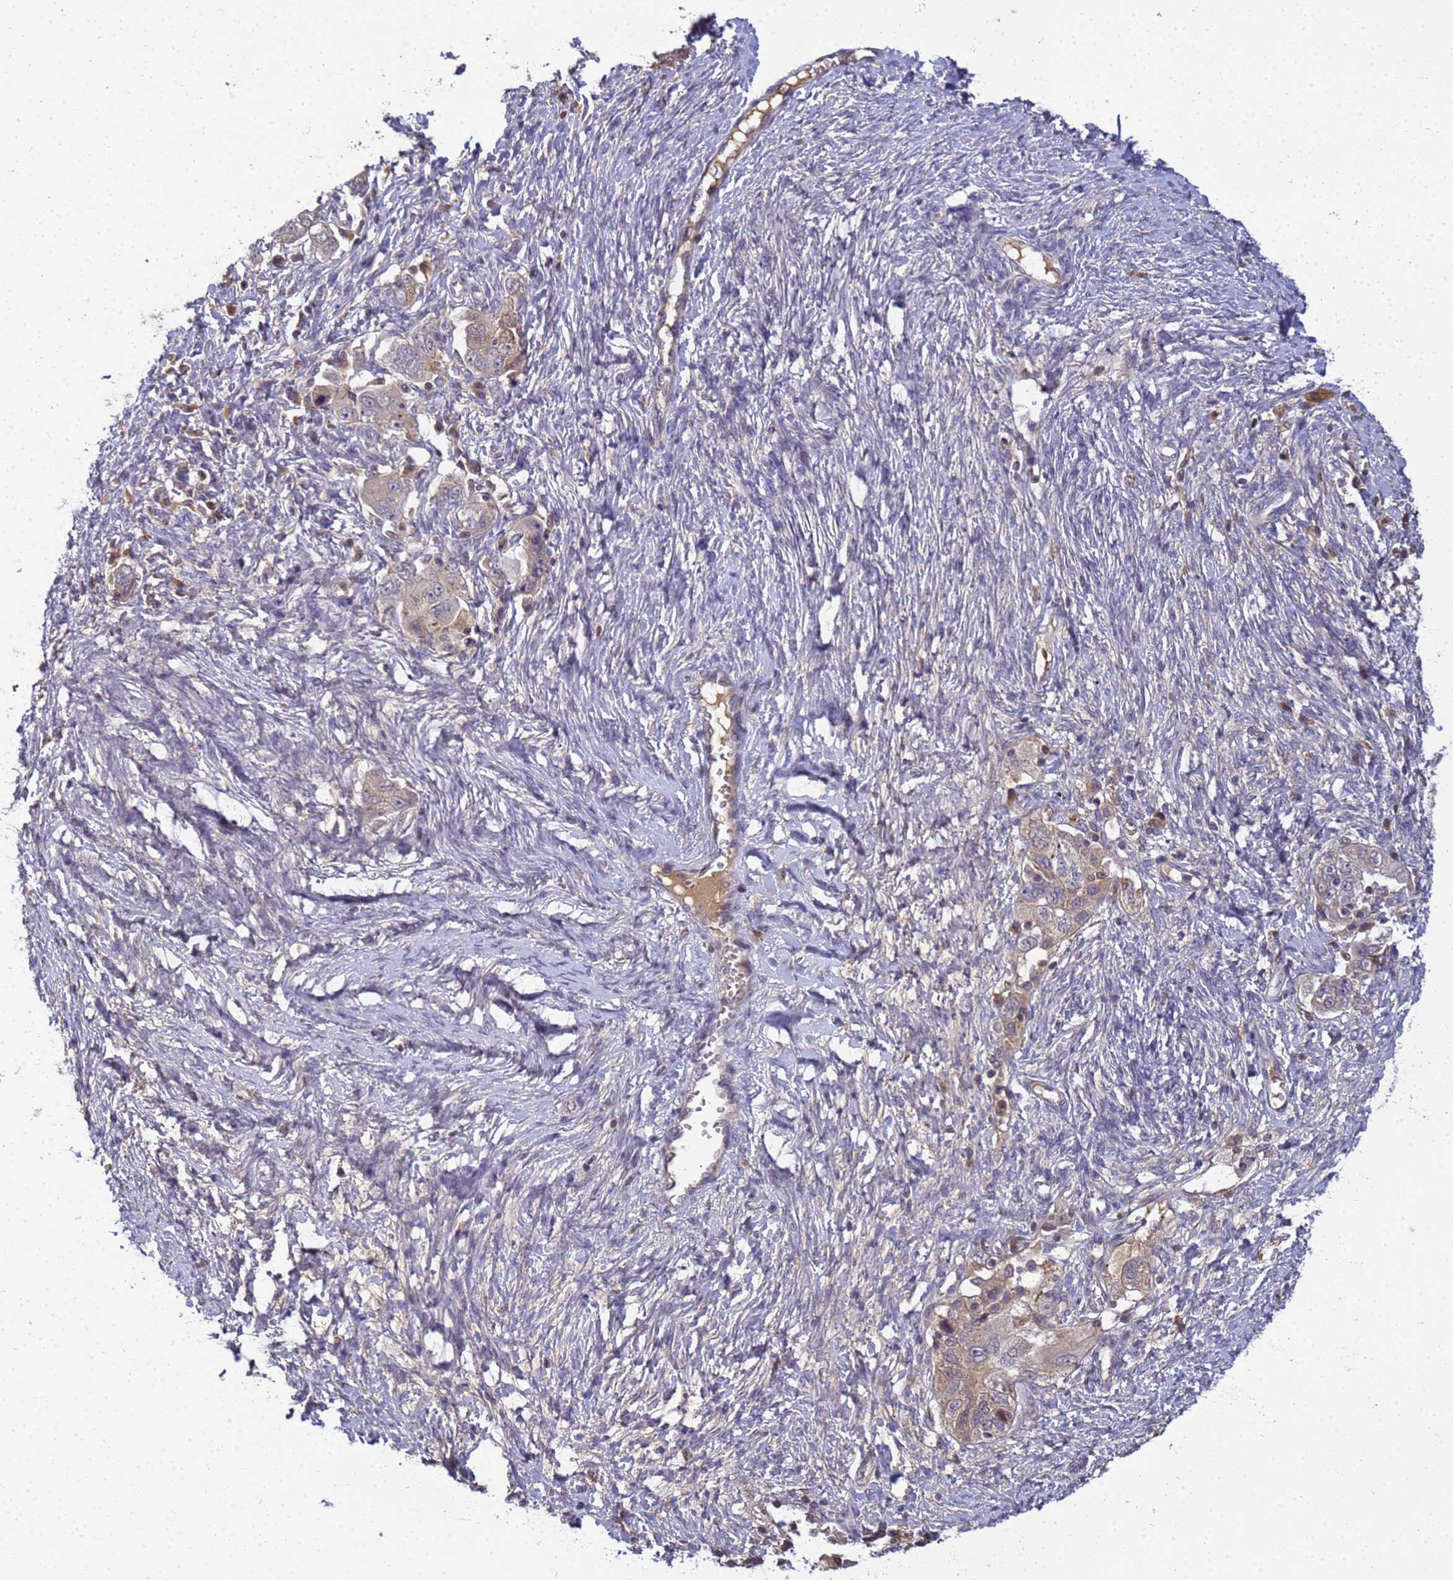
{"staining": {"intensity": "weak", "quantity": "25%-75%", "location": "cytoplasmic/membranous"}, "tissue": "ovarian cancer", "cell_type": "Tumor cells", "image_type": "cancer", "snomed": [{"axis": "morphology", "description": "Carcinoma, NOS"}, {"axis": "morphology", "description": "Cystadenocarcinoma, serous, NOS"}, {"axis": "topography", "description": "Ovary"}], "caption": "A high-resolution histopathology image shows immunohistochemistry staining of ovarian cancer (carcinoma), which demonstrates weak cytoplasmic/membranous positivity in about 25%-75% of tumor cells.", "gene": "TMEM74B", "patient": {"sex": "female", "age": 69}}